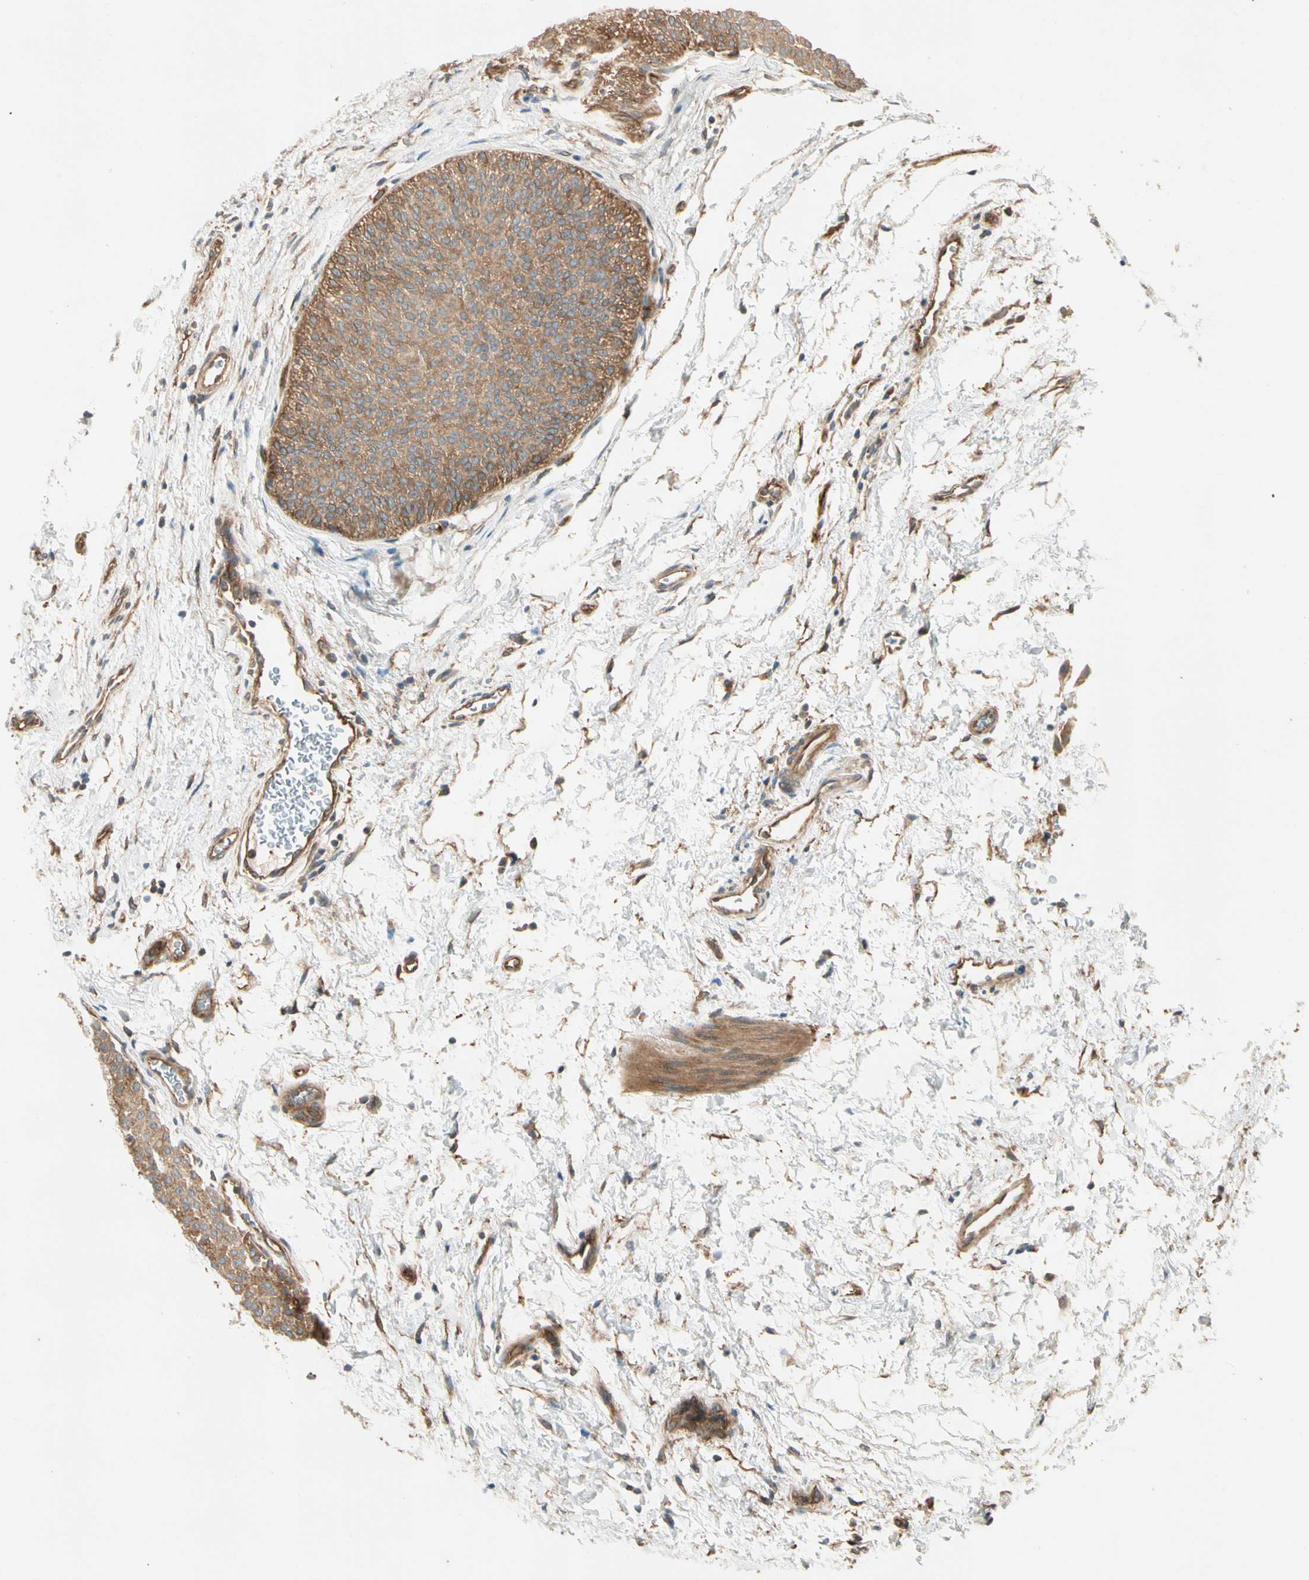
{"staining": {"intensity": "moderate", "quantity": ">75%", "location": "cytoplasmic/membranous"}, "tissue": "urothelial cancer", "cell_type": "Tumor cells", "image_type": "cancer", "snomed": [{"axis": "morphology", "description": "Urothelial carcinoma, Low grade"}, {"axis": "topography", "description": "Urinary bladder"}], "caption": "Urothelial cancer stained with IHC displays moderate cytoplasmic/membranous expression in approximately >75% of tumor cells.", "gene": "ROCK2", "patient": {"sex": "female", "age": 60}}